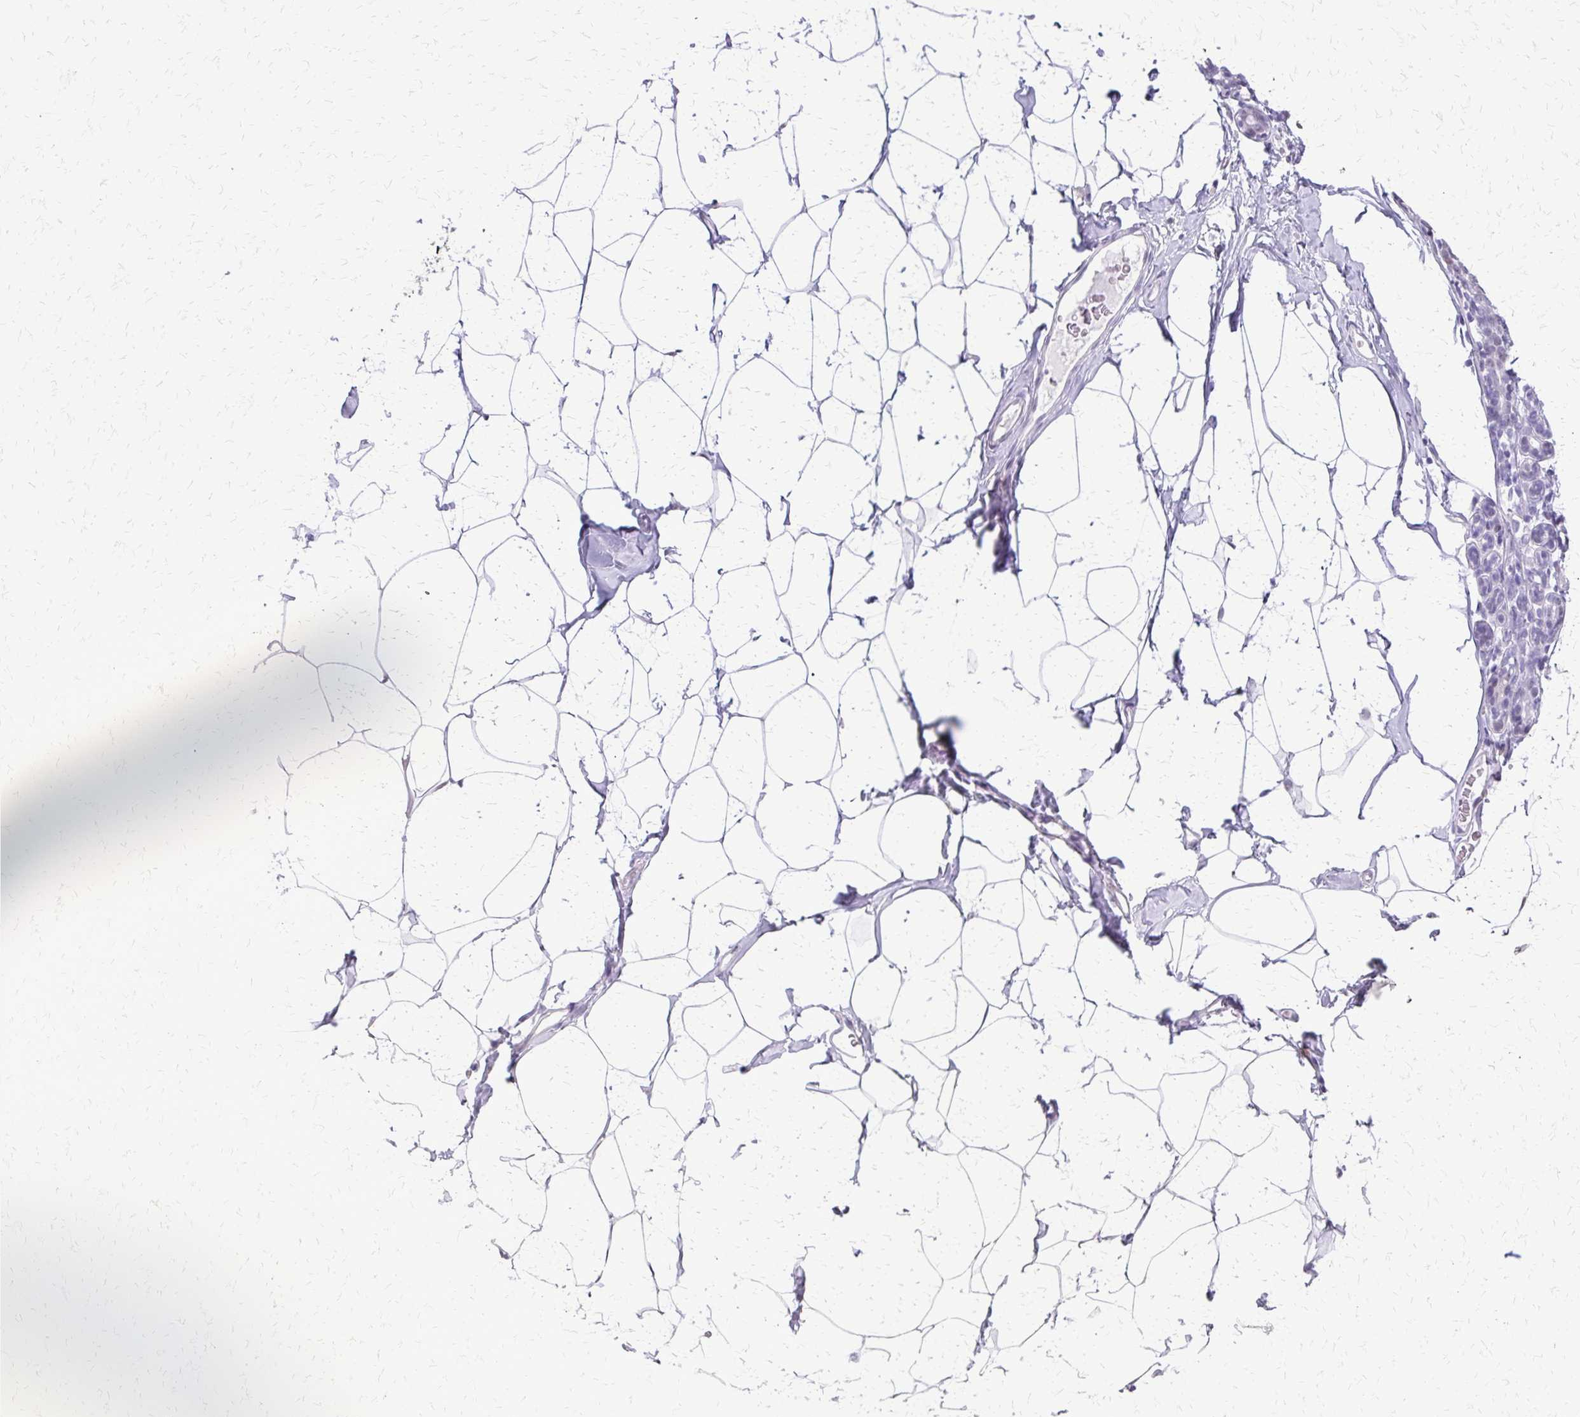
{"staining": {"intensity": "negative", "quantity": "none", "location": "none"}, "tissue": "breast", "cell_type": "Adipocytes", "image_type": "normal", "snomed": [{"axis": "morphology", "description": "Normal tissue, NOS"}, {"axis": "topography", "description": "Breast"}], "caption": "Immunohistochemistry of benign human breast exhibits no staining in adipocytes.", "gene": "FAM162B", "patient": {"sex": "female", "age": 32}}